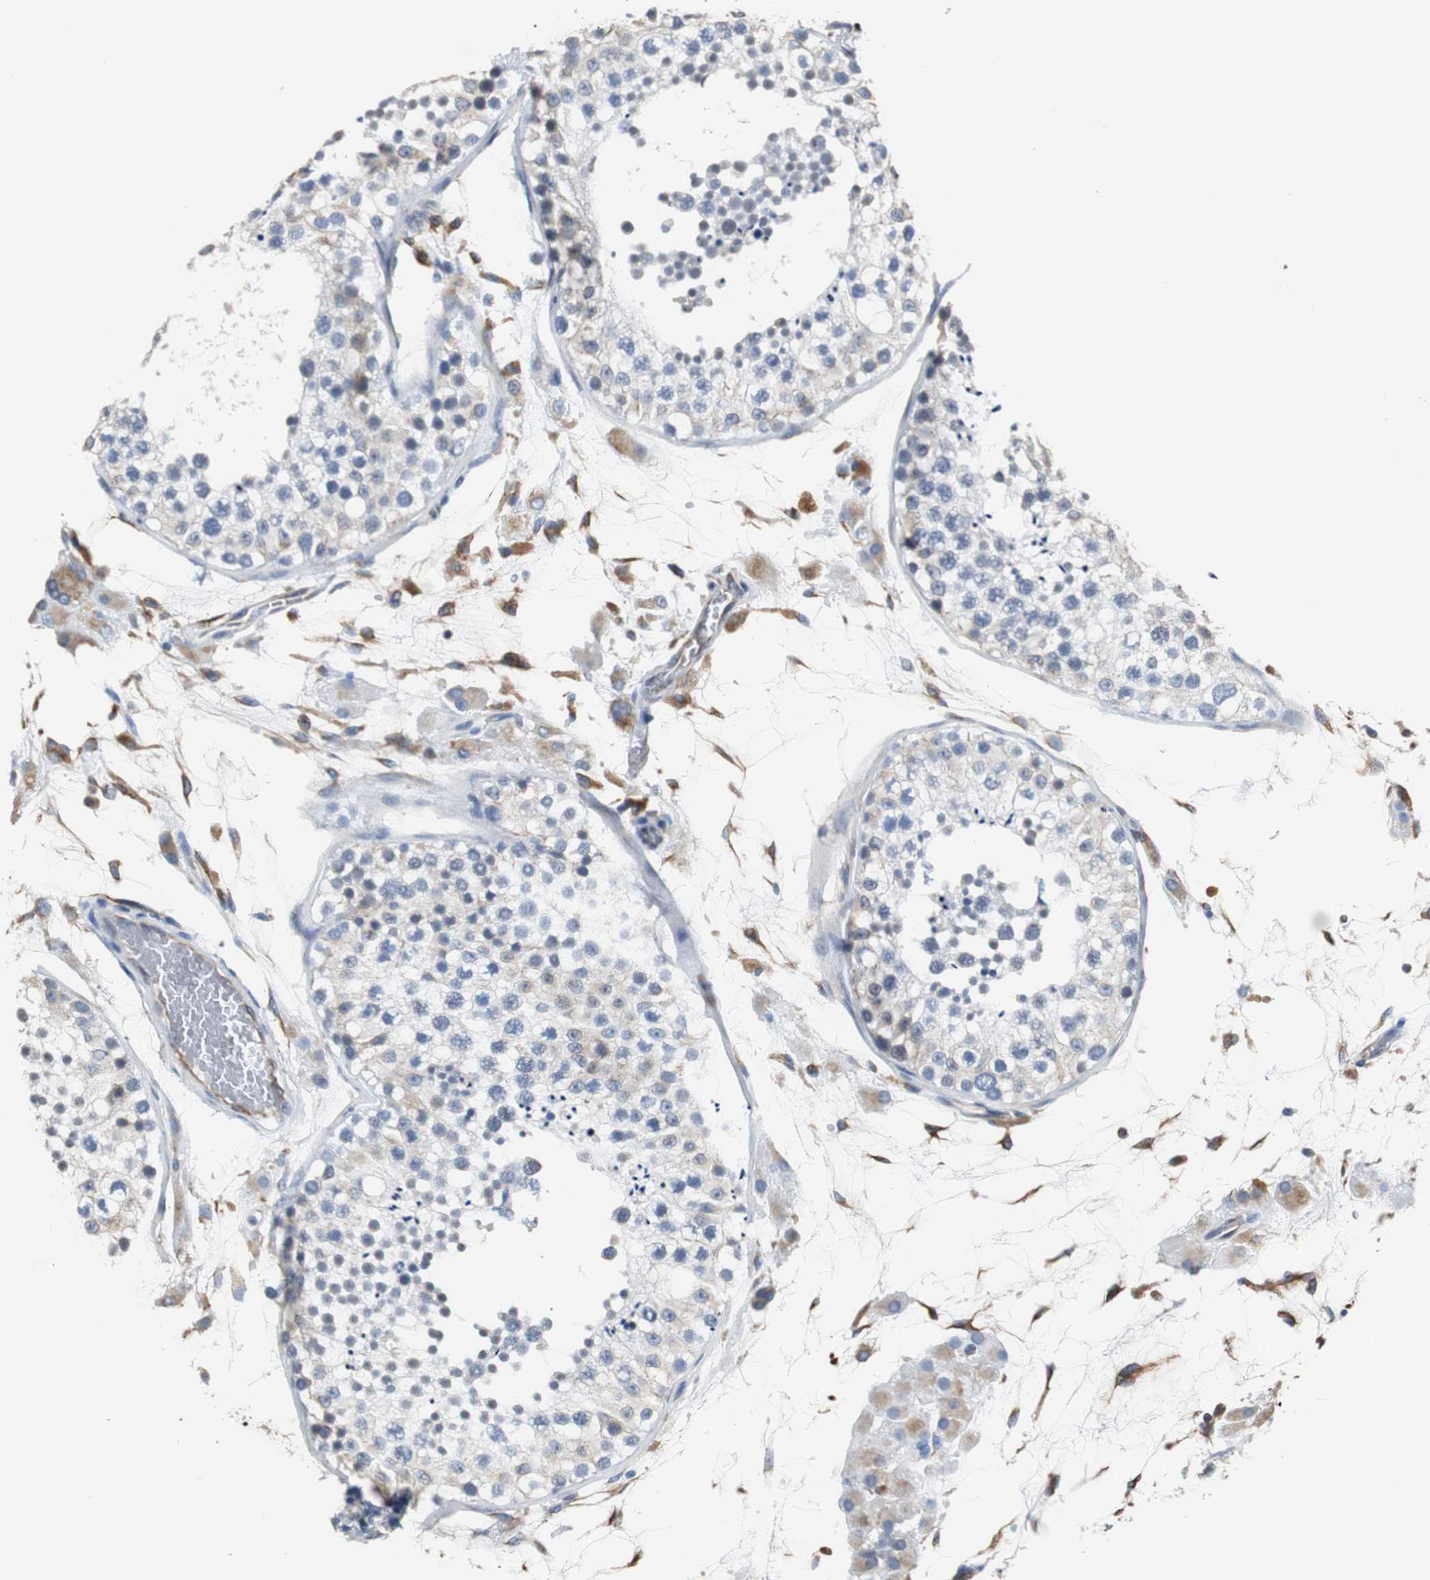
{"staining": {"intensity": "weak", "quantity": "<25%", "location": "cytoplasmic/membranous"}, "tissue": "testis", "cell_type": "Cells in seminiferous ducts", "image_type": "normal", "snomed": [{"axis": "morphology", "description": "Normal tissue, NOS"}, {"axis": "topography", "description": "Testis"}], "caption": "DAB (3,3'-diaminobenzidine) immunohistochemical staining of benign testis displays no significant positivity in cells in seminiferous ducts. Nuclei are stained in blue.", "gene": "PCK1", "patient": {"sex": "male", "age": 26}}